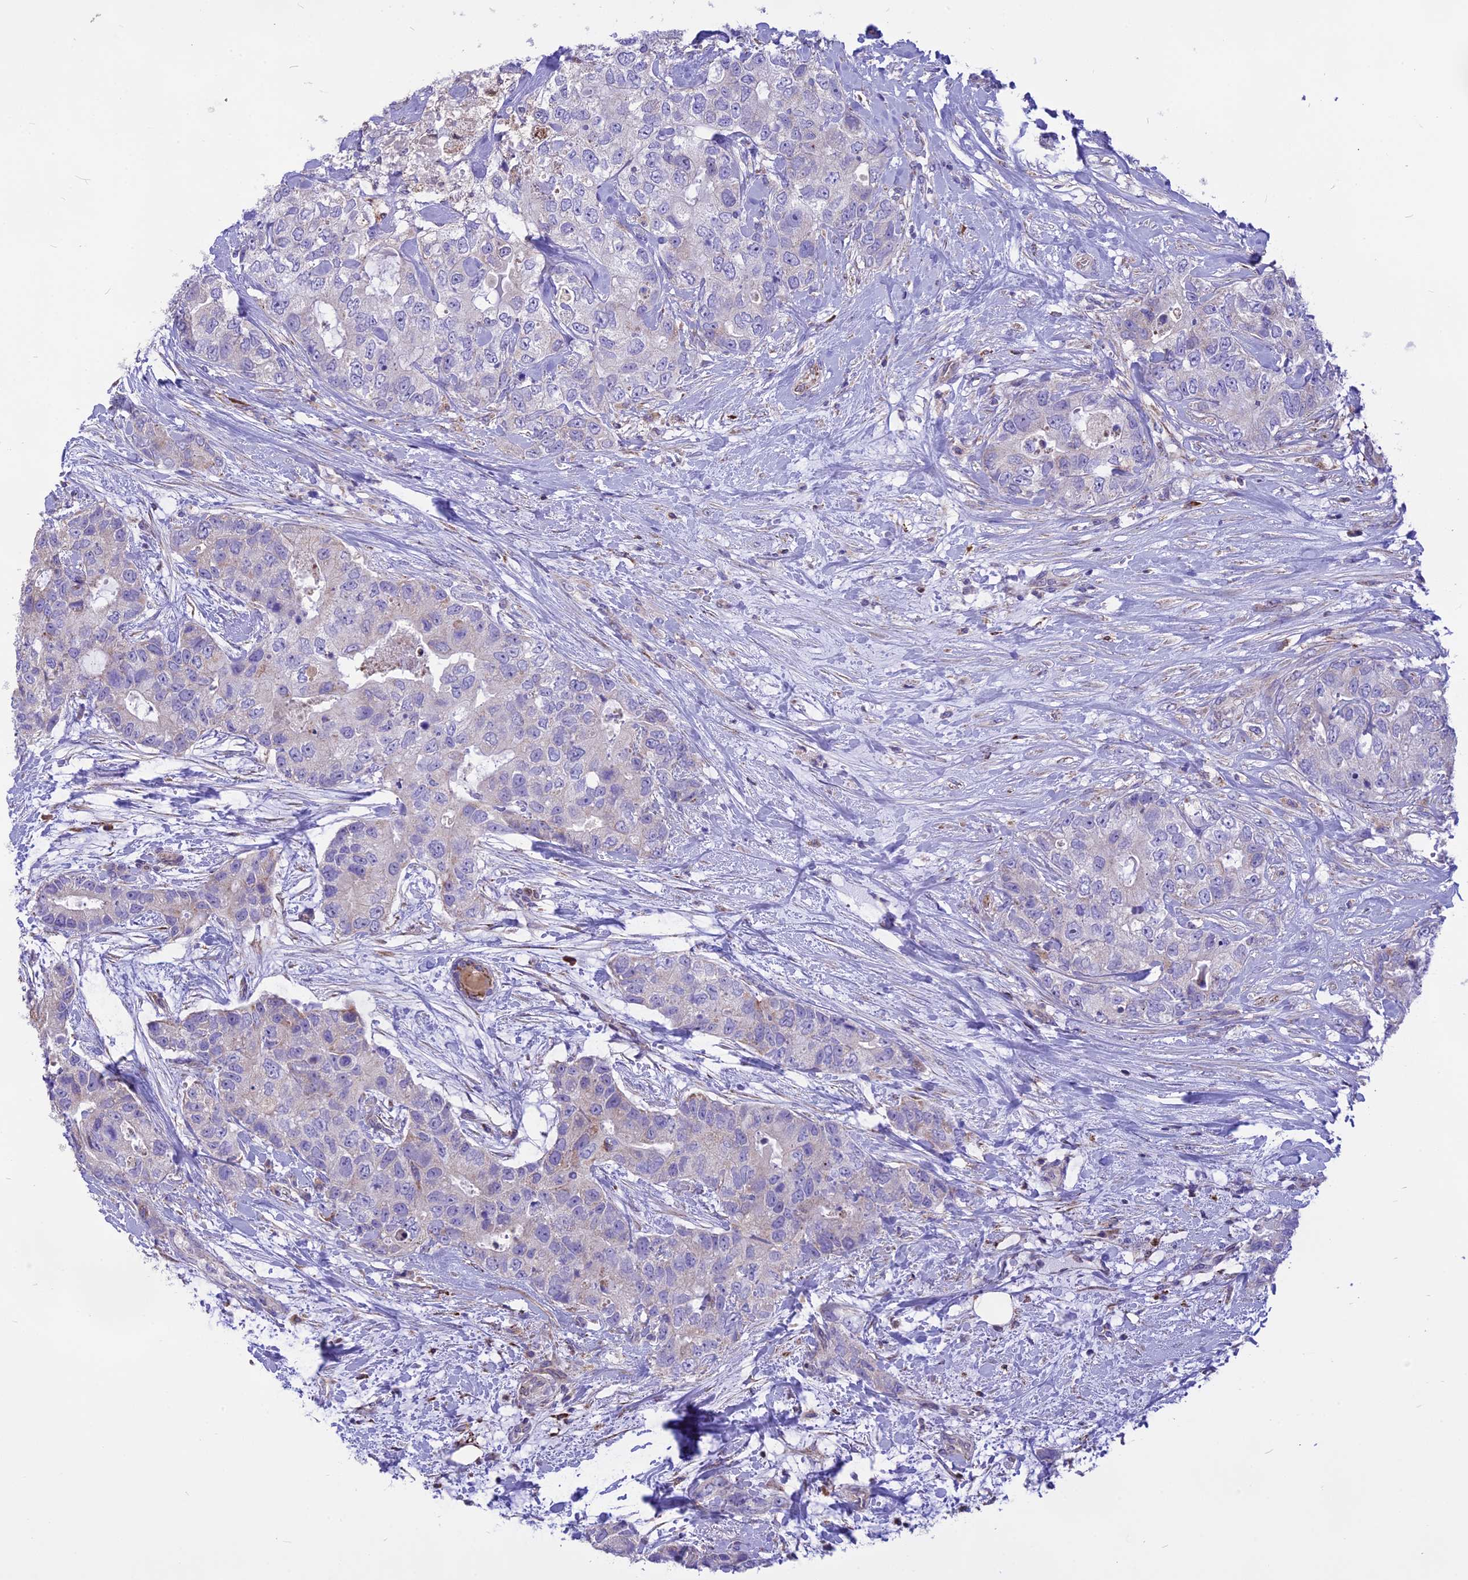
{"staining": {"intensity": "negative", "quantity": "none", "location": "none"}, "tissue": "breast cancer", "cell_type": "Tumor cells", "image_type": "cancer", "snomed": [{"axis": "morphology", "description": "Duct carcinoma"}, {"axis": "topography", "description": "Breast"}], "caption": "Breast intraductal carcinoma stained for a protein using immunohistochemistry (IHC) shows no expression tumor cells.", "gene": "DOC2B", "patient": {"sex": "female", "age": 62}}